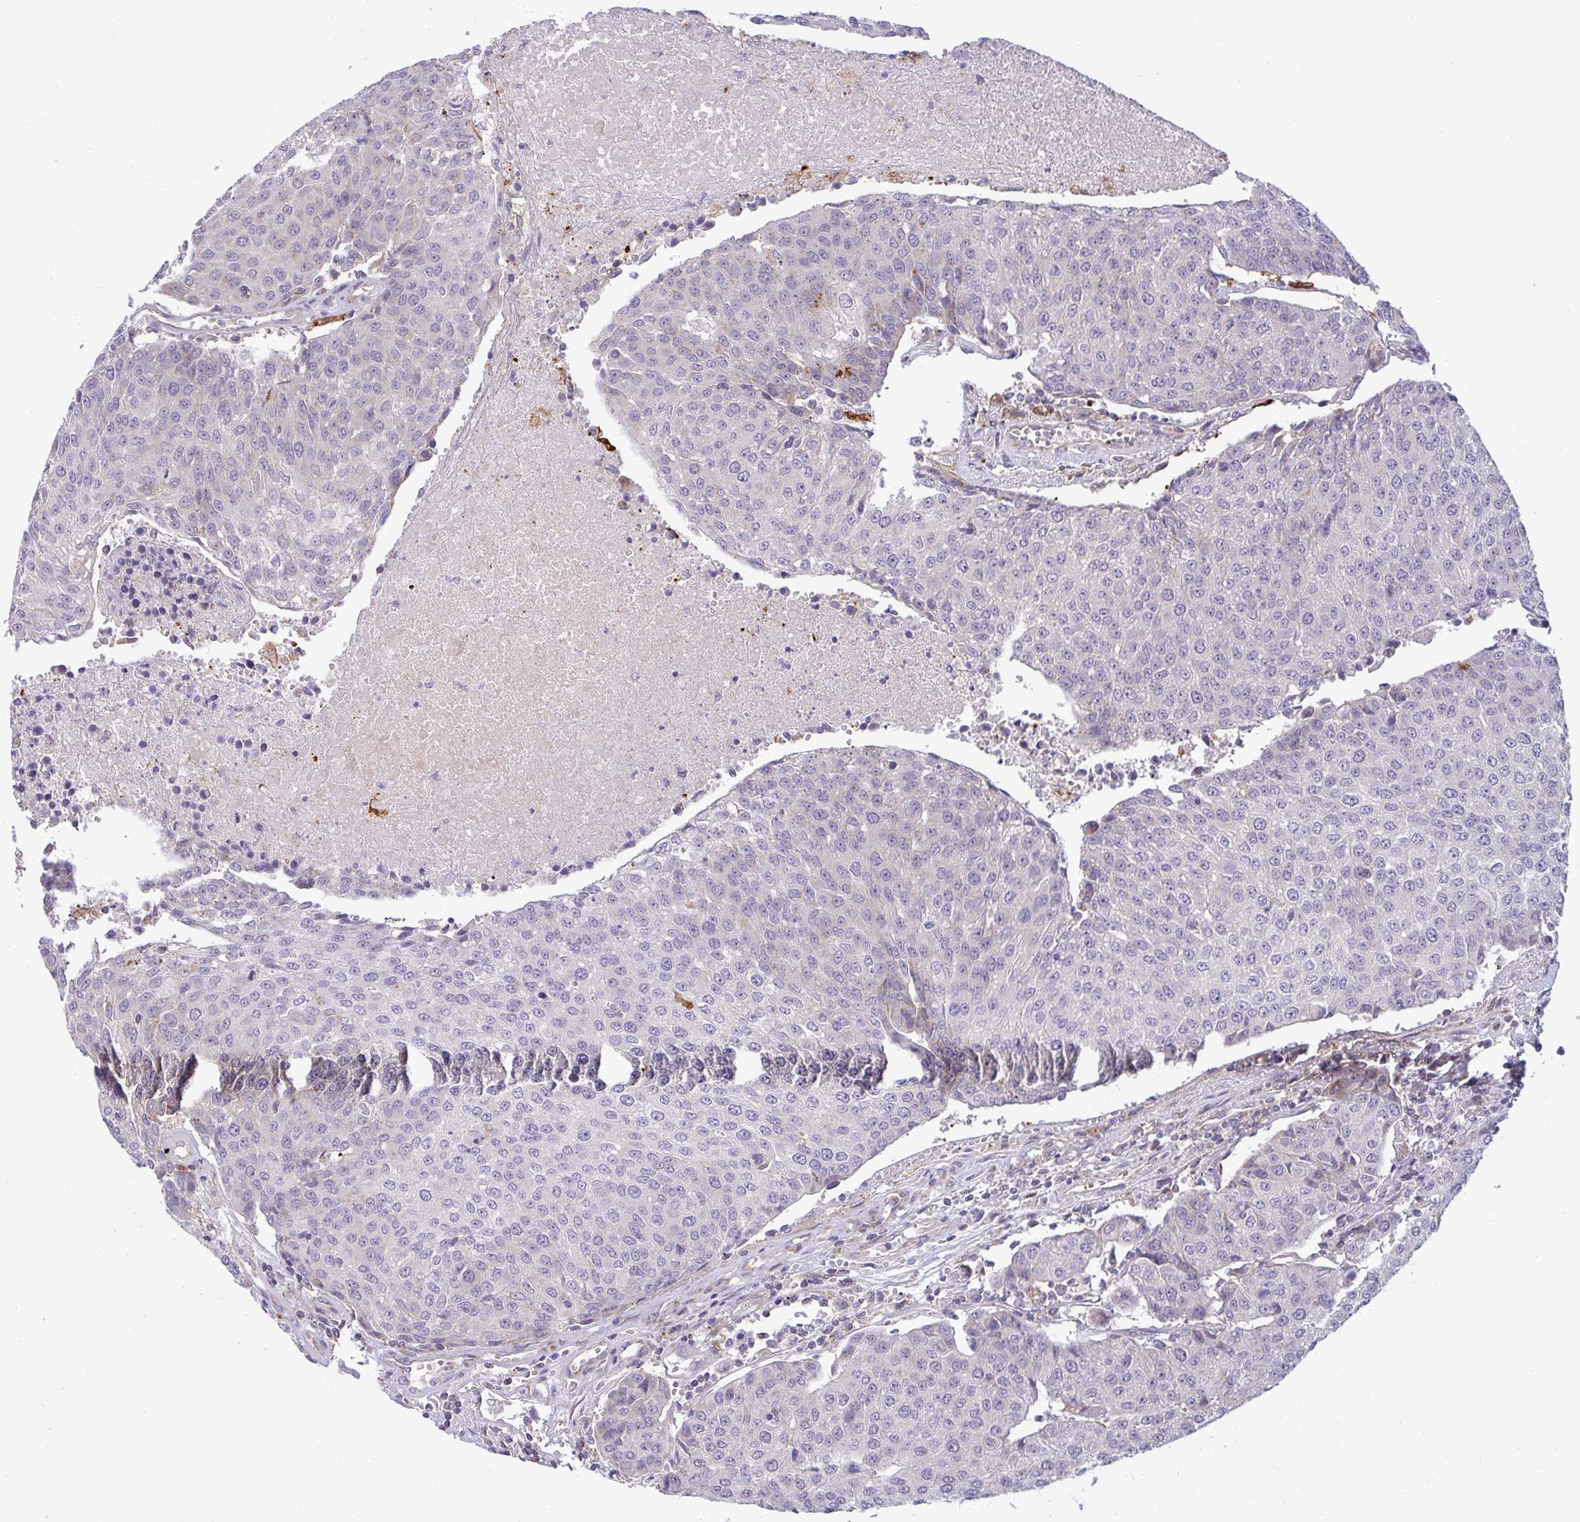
{"staining": {"intensity": "negative", "quantity": "none", "location": "none"}, "tissue": "urothelial cancer", "cell_type": "Tumor cells", "image_type": "cancer", "snomed": [{"axis": "morphology", "description": "Urothelial carcinoma, High grade"}, {"axis": "topography", "description": "Urinary bladder"}], "caption": "Human urothelial cancer stained for a protein using immunohistochemistry demonstrates no positivity in tumor cells.", "gene": "SRRM4", "patient": {"sex": "female", "age": 85}}